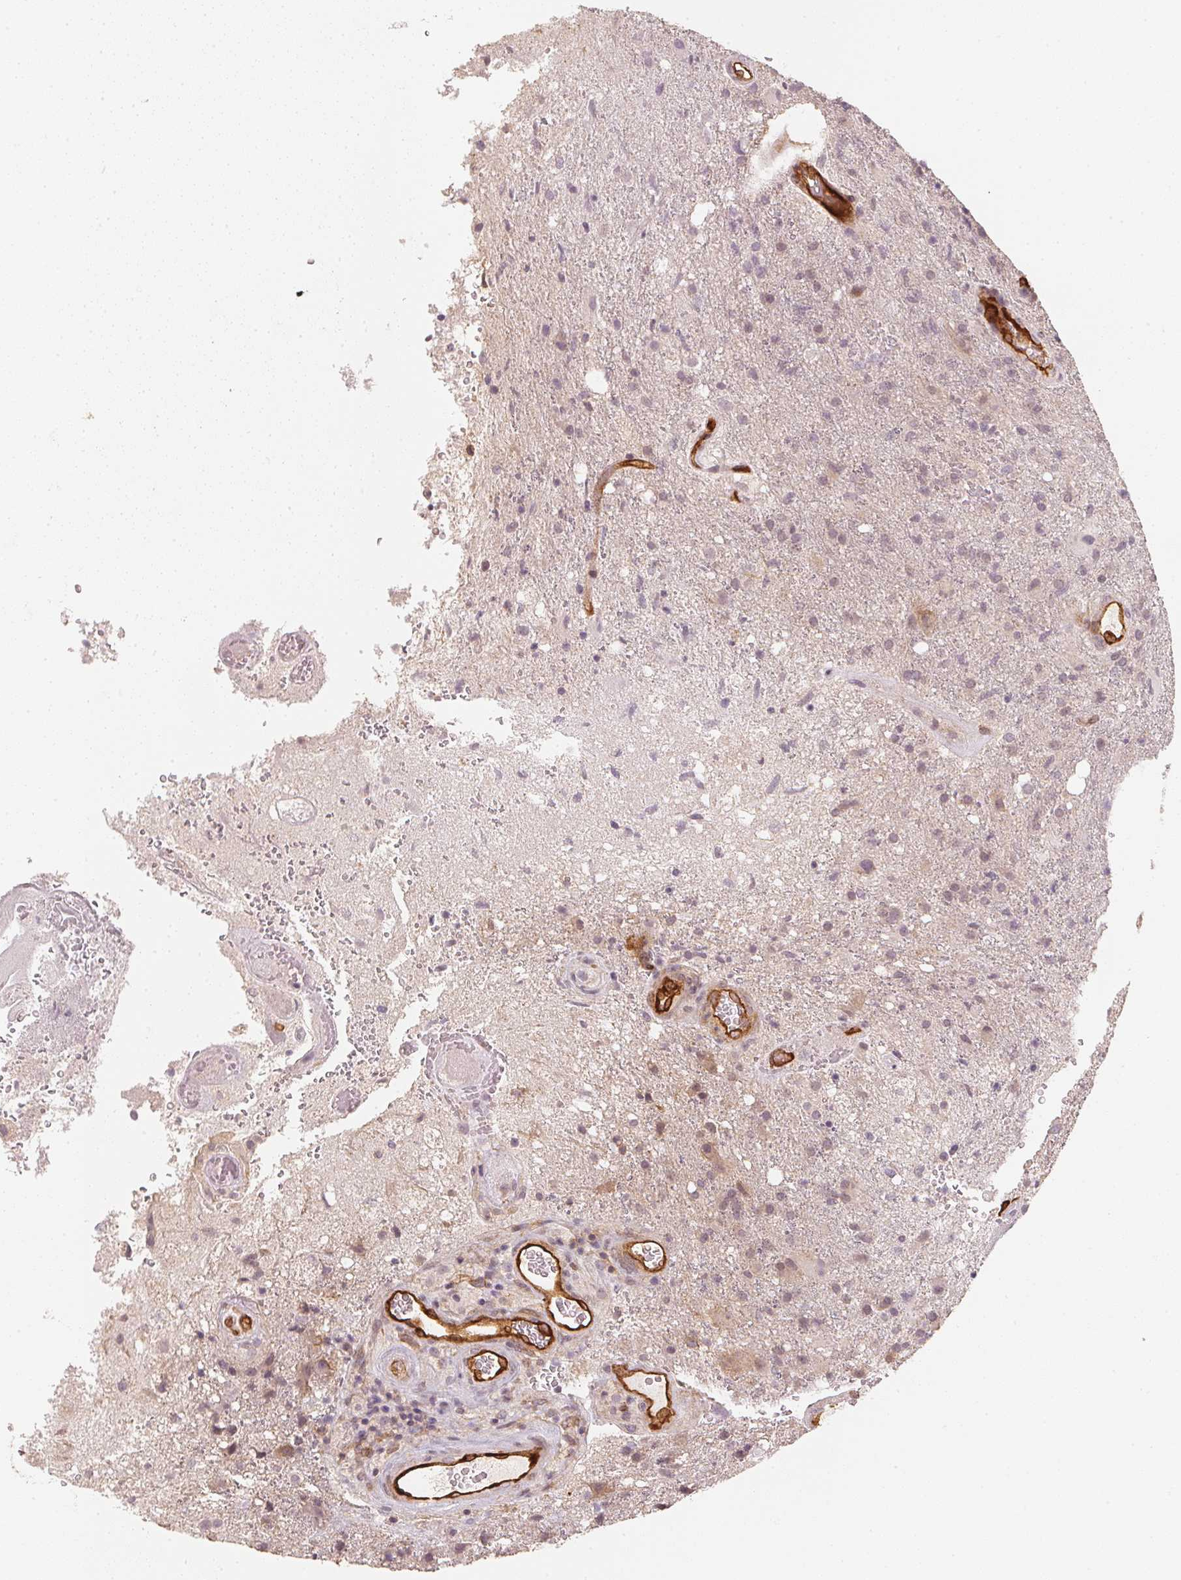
{"staining": {"intensity": "negative", "quantity": "none", "location": "none"}, "tissue": "glioma", "cell_type": "Tumor cells", "image_type": "cancer", "snomed": [{"axis": "morphology", "description": "Glioma, malignant, High grade"}, {"axis": "topography", "description": "Brain"}], "caption": "An IHC histopathology image of malignant glioma (high-grade) is shown. There is no staining in tumor cells of malignant glioma (high-grade).", "gene": "CIB1", "patient": {"sex": "female", "age": 74}}